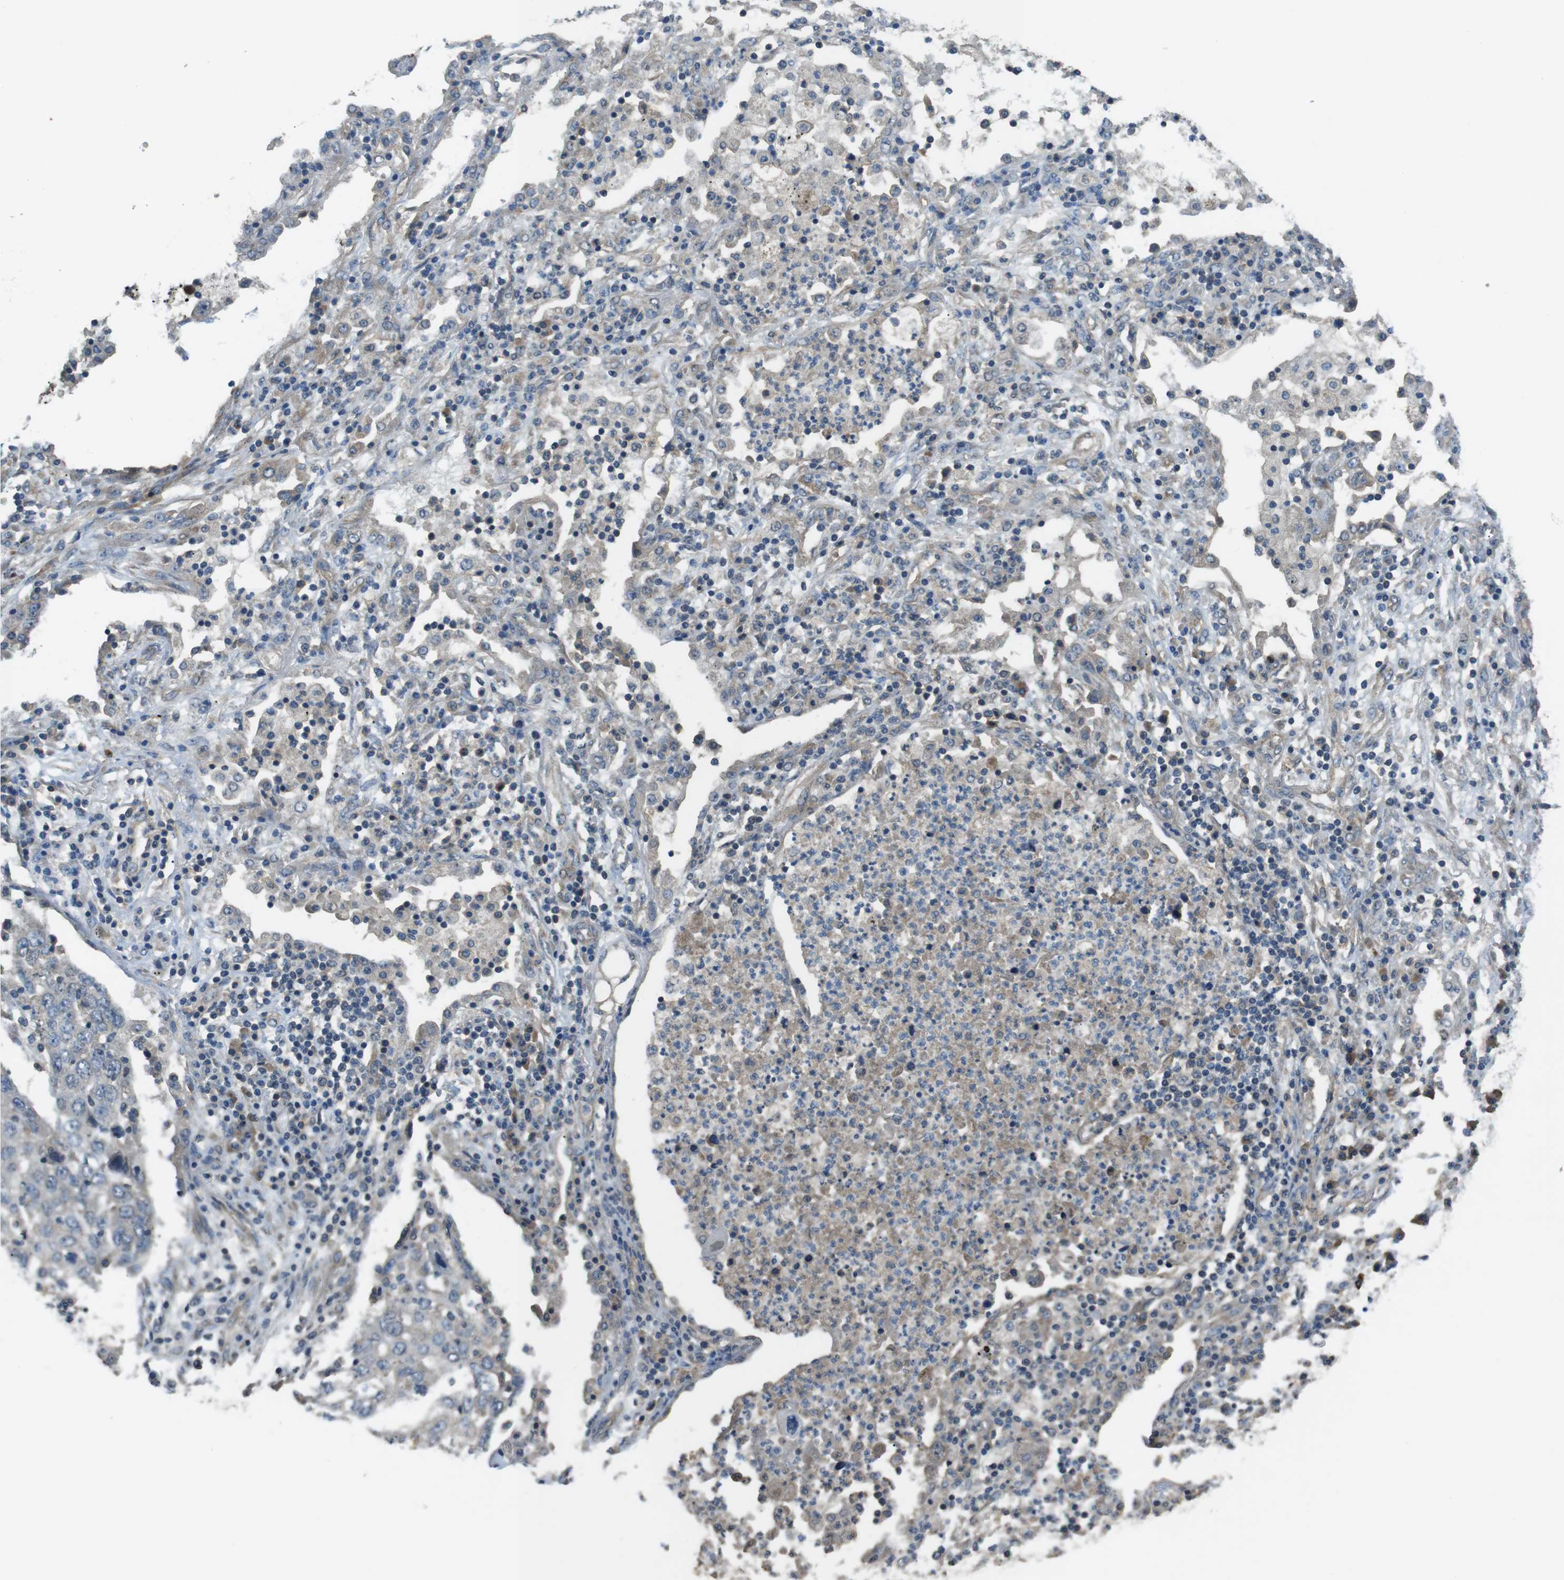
{"staining": {"intensity": "negative", "quantity": "none", "location": "none"}, "tissue": "lung cancer", "cell_type": "Tumor cells", "image_type": "cancer", "snomed": [{"axis": "morphology", "description": "Squamous cell carcinoma, NOS"}, {"axis": "topography", "description": "Lung"}], "caption": "This is an immunohistochemistry image of lung cancer. There is no positivity in tumor cells.", "gene": "FUT2", "patient": {"sex": "female", "age": 63}}